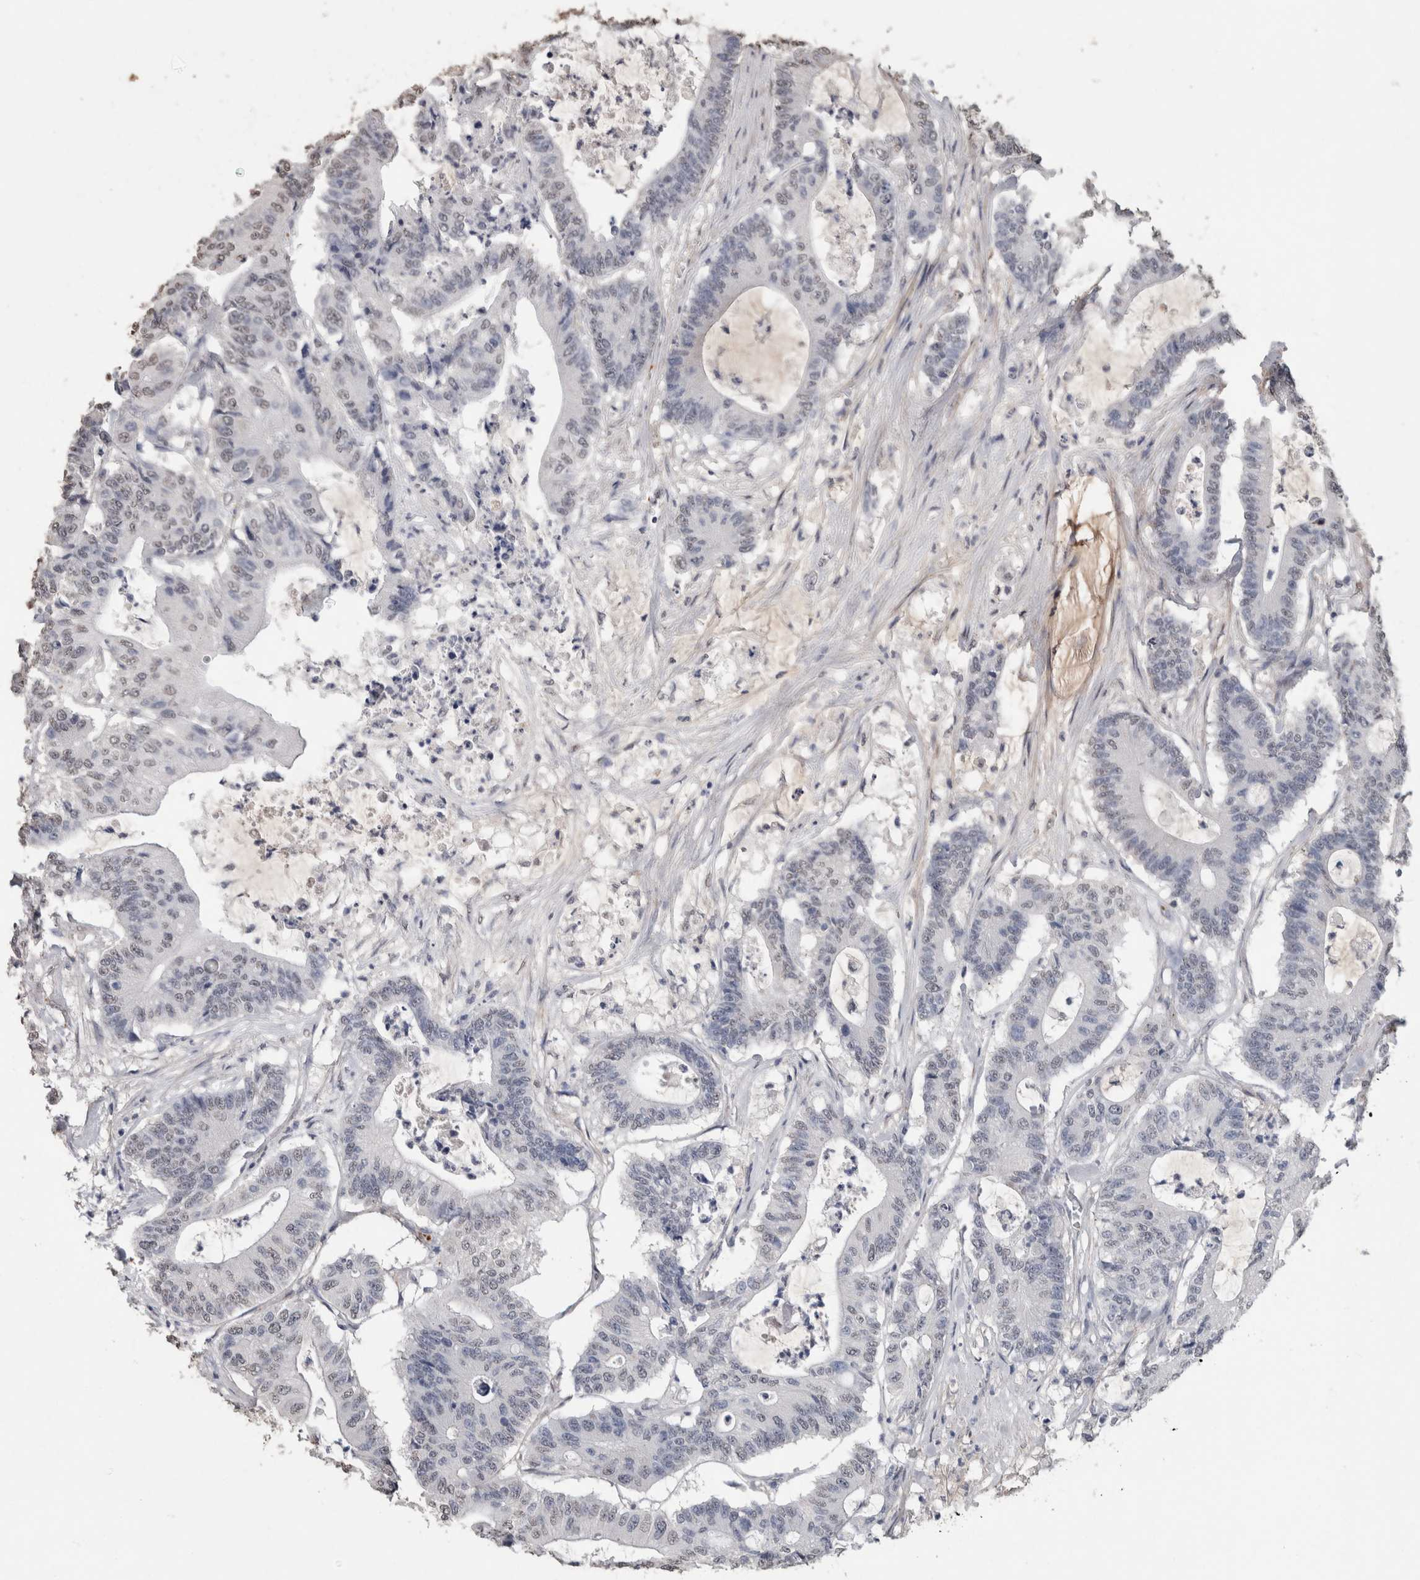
{"staining": {"intensity": "negative", "quantity": "none", "location": "none"}, "tissue": "colorectal cancer", "cell_type": "Tumor cells", "image_type": "cancer", "snomed": [{"axis": "morphology", "description": "Adenocarcinoma, NOS"}, {"axis": "topography", "description": "Colon"}], "caption": "DAB immunohistochemical staining of adenocarcinoma (colorectal) demonstrates no significant positivity in tumor cells.", "gene": "LTBP1", "patient": {"sex": "female", "age": 84}}